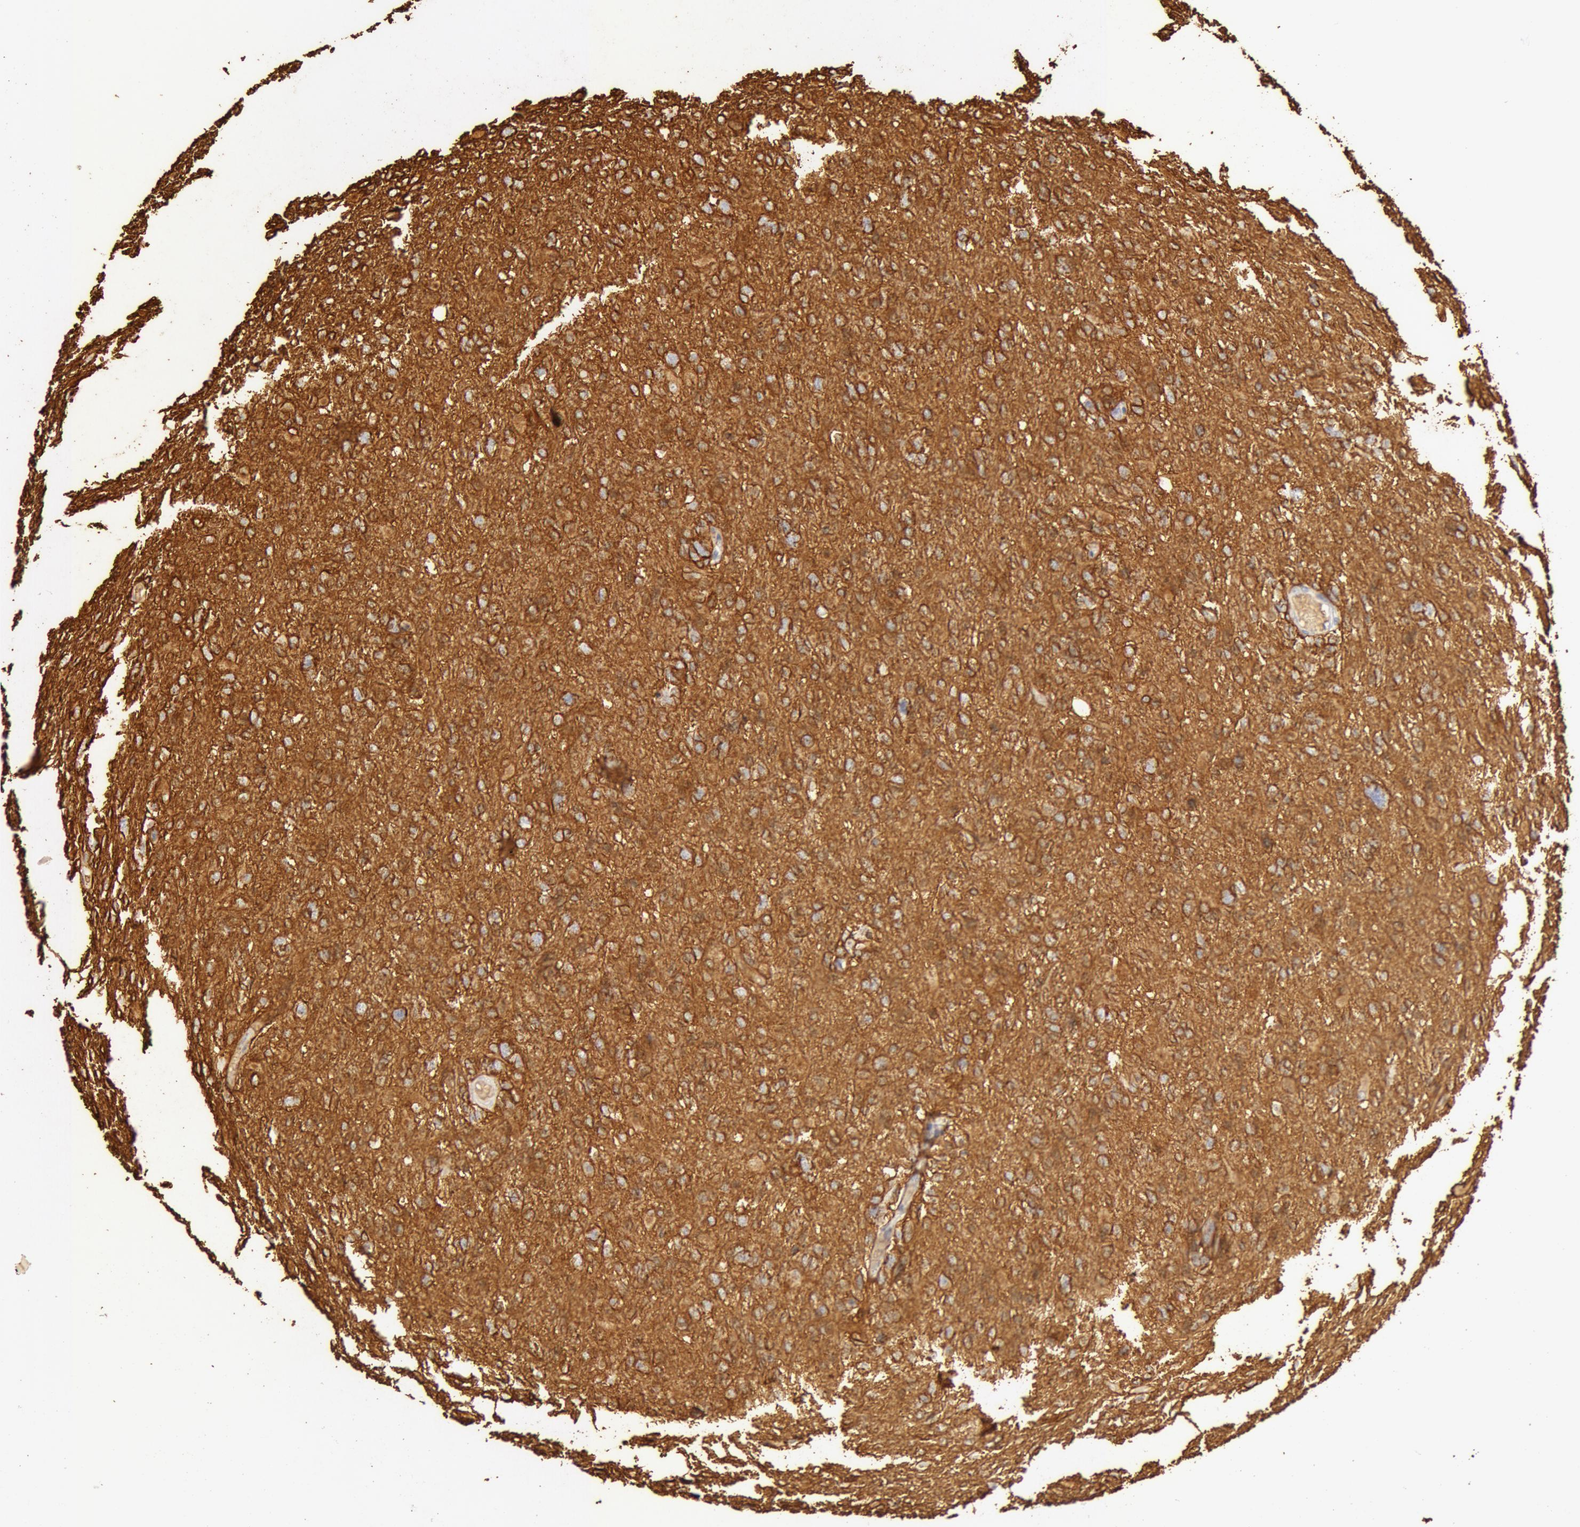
{"staining": {"intensity": "negative", "quantity": "none", "location": "none"}, "tissue": "glioma", "cell_type": "Tumor cells", "image_type": "cancer", "snomed": [{"axis": "morphology", "description": "Glioma, malignant, High grade"}, {"axis": "topography", "description": "Brain"}], "caption": "Immunohistochemistry (IHC) micrograph of malignant glioma (high-grade) stained for a protein (brown), which displays no staining in tumor cells.", "gene": "AQP1", "patient": {"sex": "male", "age": 68}}